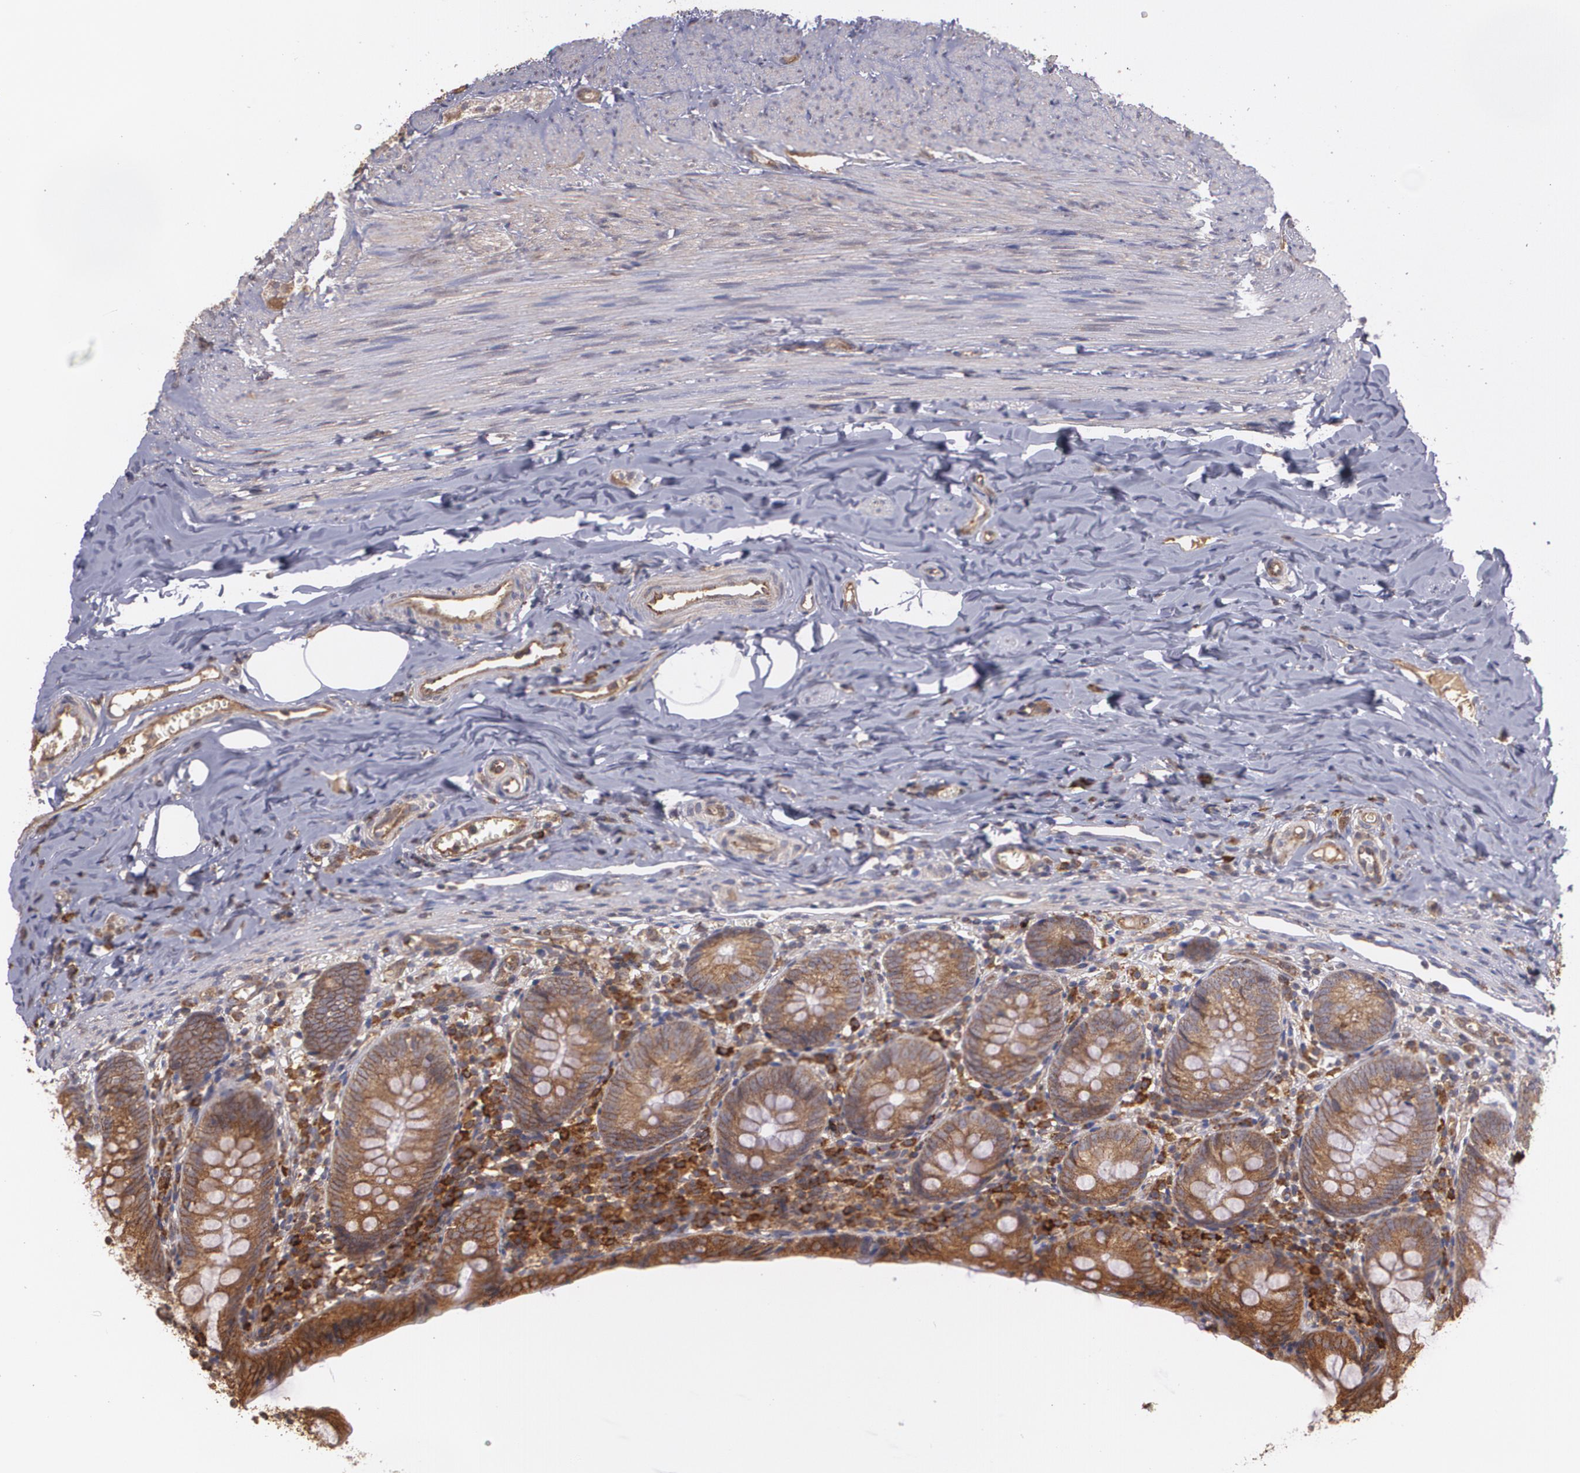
{"staining": {"intensity": "strong", "quantity": ">75%", "location": "cytoplasmic/membranous"}, "tissue": "appendix", "cell_type": "Glandular cells", "image_type": "normal", "snomed": [{"axis": "morphology", "description": "Normal tissue, NOS"}, {"axis": "topography", "description": "Appendix"}], "caption": "Brown immunohistochemical staining in benign appendix displays strong cytoplasmic/membranous staining in approximately >75% of glandular cells.", "gene": "ECE1", "patient": {"sex": "female", "age": 10}}